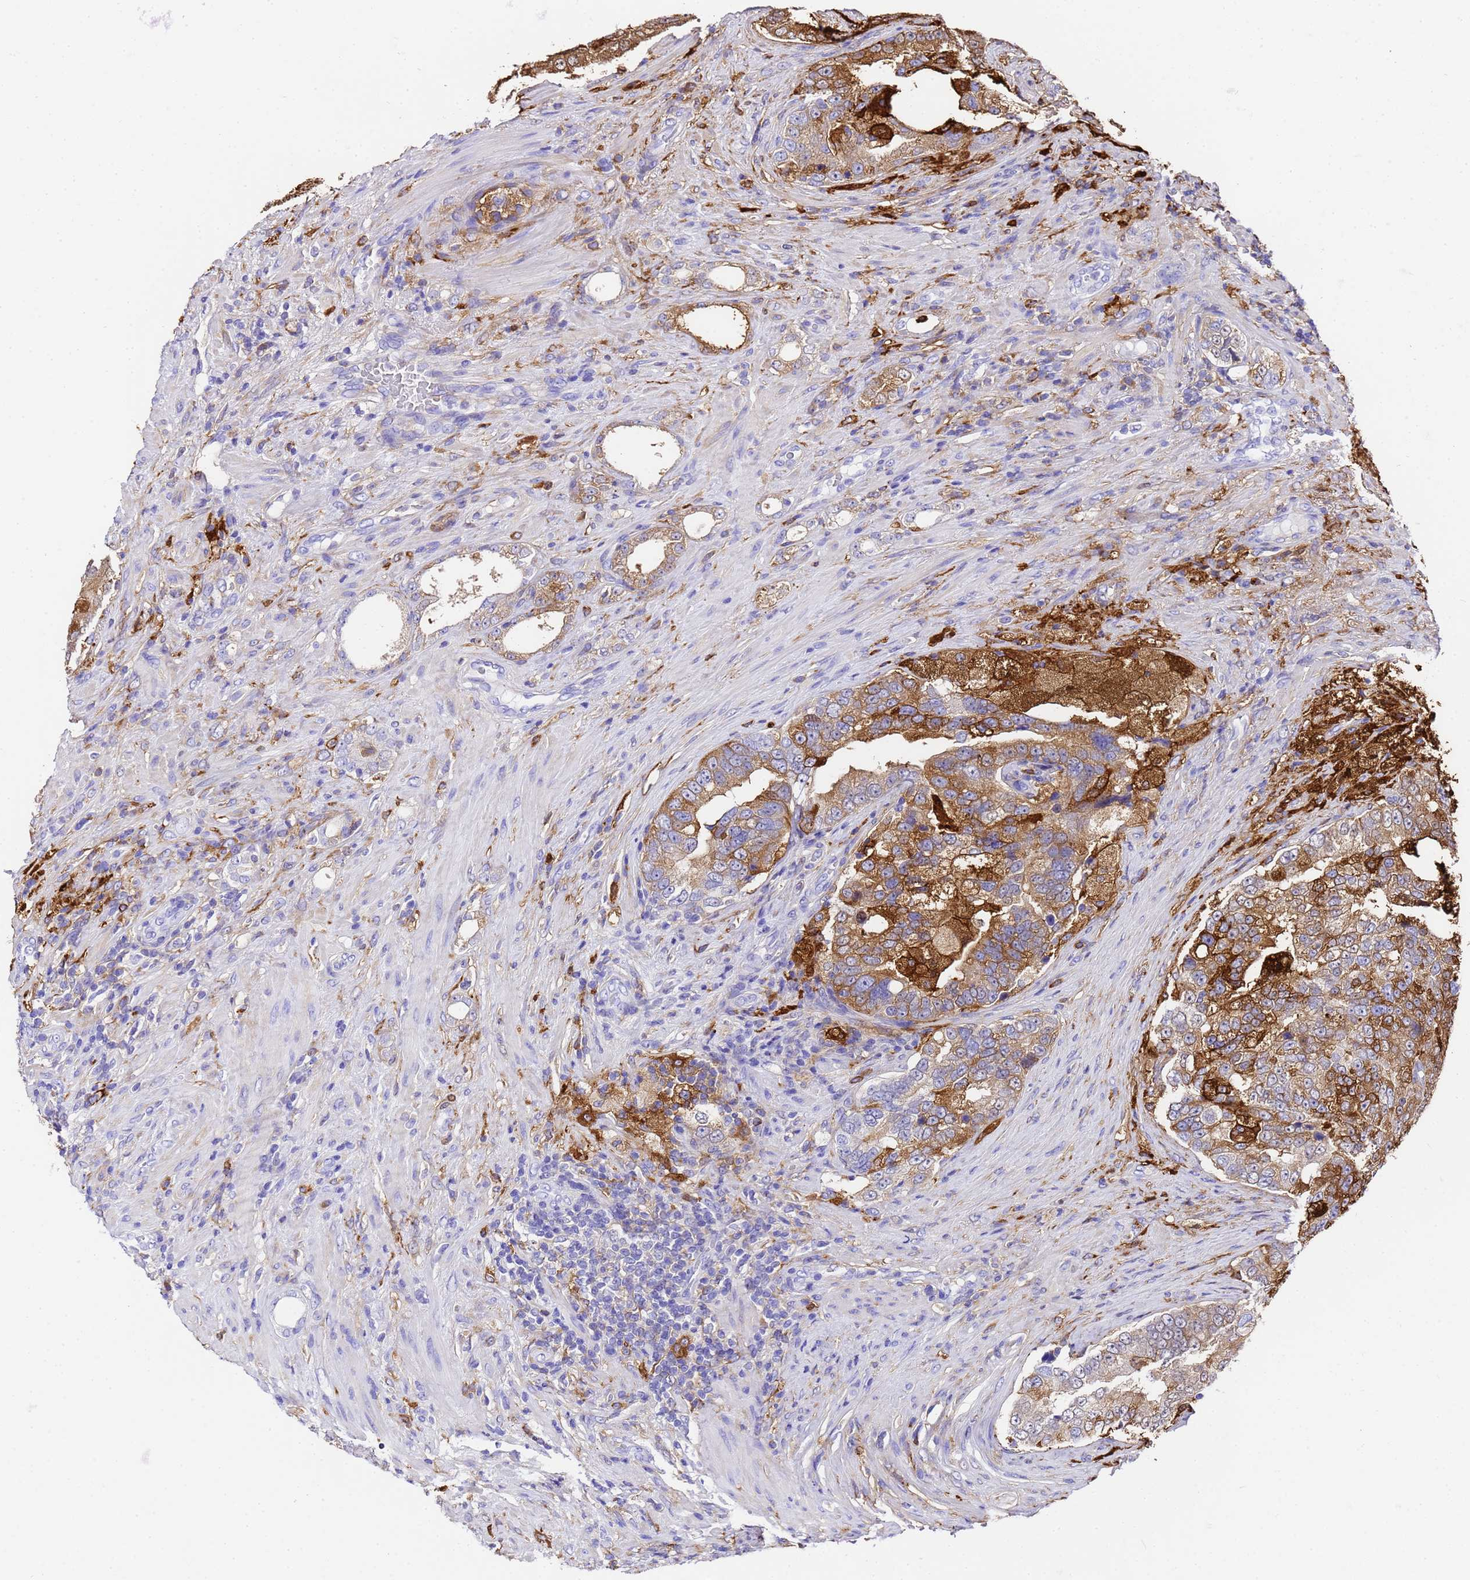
{"staining": {"intensity": "strong", "quantity": ">75%", "location": "cytoplasmic/membranous"}, "tissue": "prostate cancer", "cell_type": "Tumor cells", "image_type": "cancer", "snomed": [{"axis": "morphology", "description": "Adenocarcinoma, High grade"}, {"axis": "topography", "description": "Prostate"}], "caption": "About >75% of tumor cells in adenocarcinoma (high-grade) (prostate) show strong cytoplasmic/membranous protein staining as visualized by brown immunohistochemical staining.", "gene": "FTL", "patient": {"sex": "male", "age": 70}}